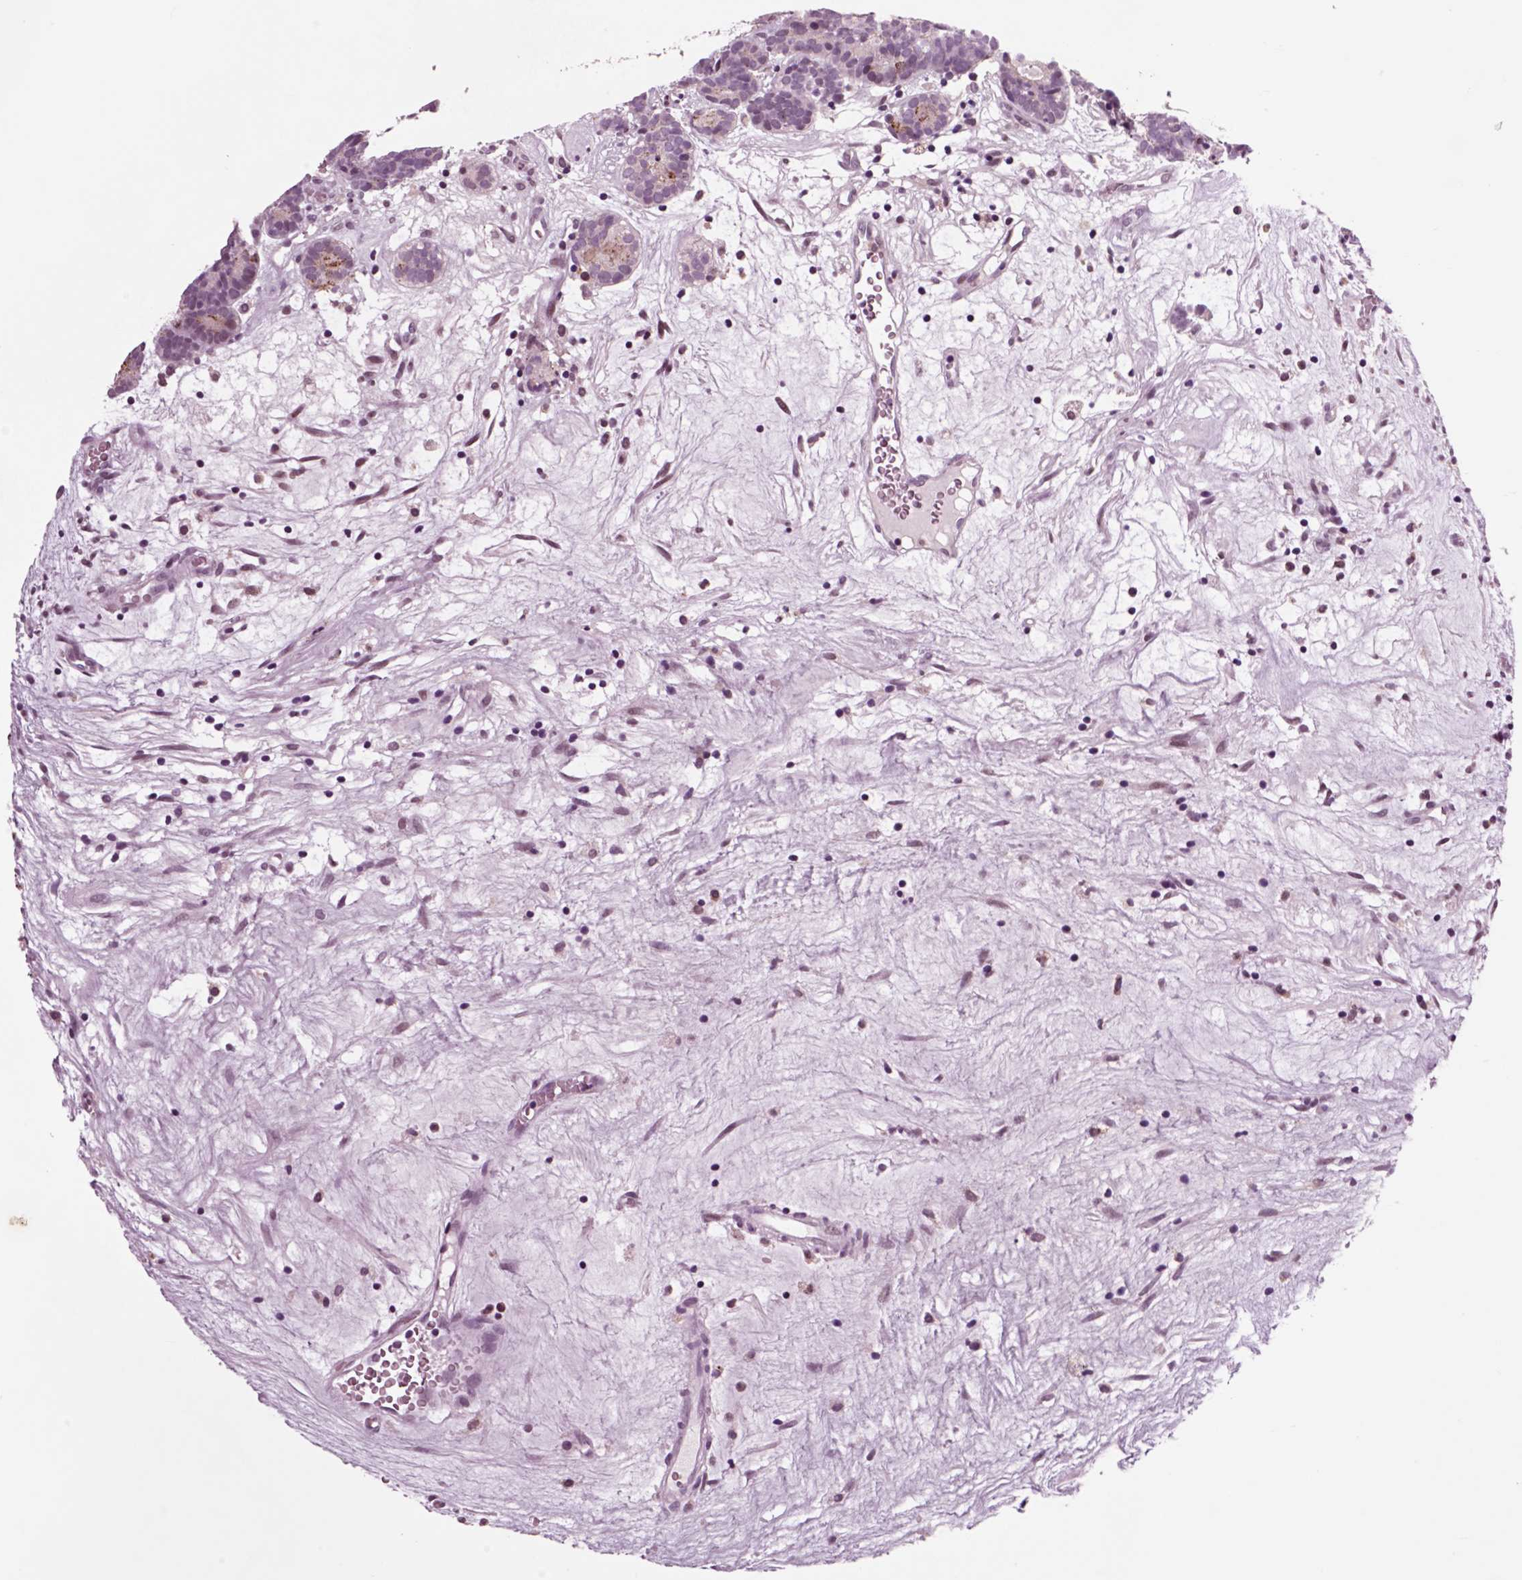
{"staining": {"intensity": "negative", "quantity": "none", "location": "none"}, "tissue": "head and neck cancer", "cell_type": "Tumor cells", "image_type": "cancer", "snomed": [{"axis": "morphology", "description": "Adenocarcinoma, NOS"}, {"axis": "topography", "description": "Head-Neck"}], "caption": "Human adenocarcinoma (head and neck) stained for a protein using immunohistochemistry exhibits no staining in tumor cells.", "gene": "CHGB", "patient": {"sex": "female", "age": 81}}